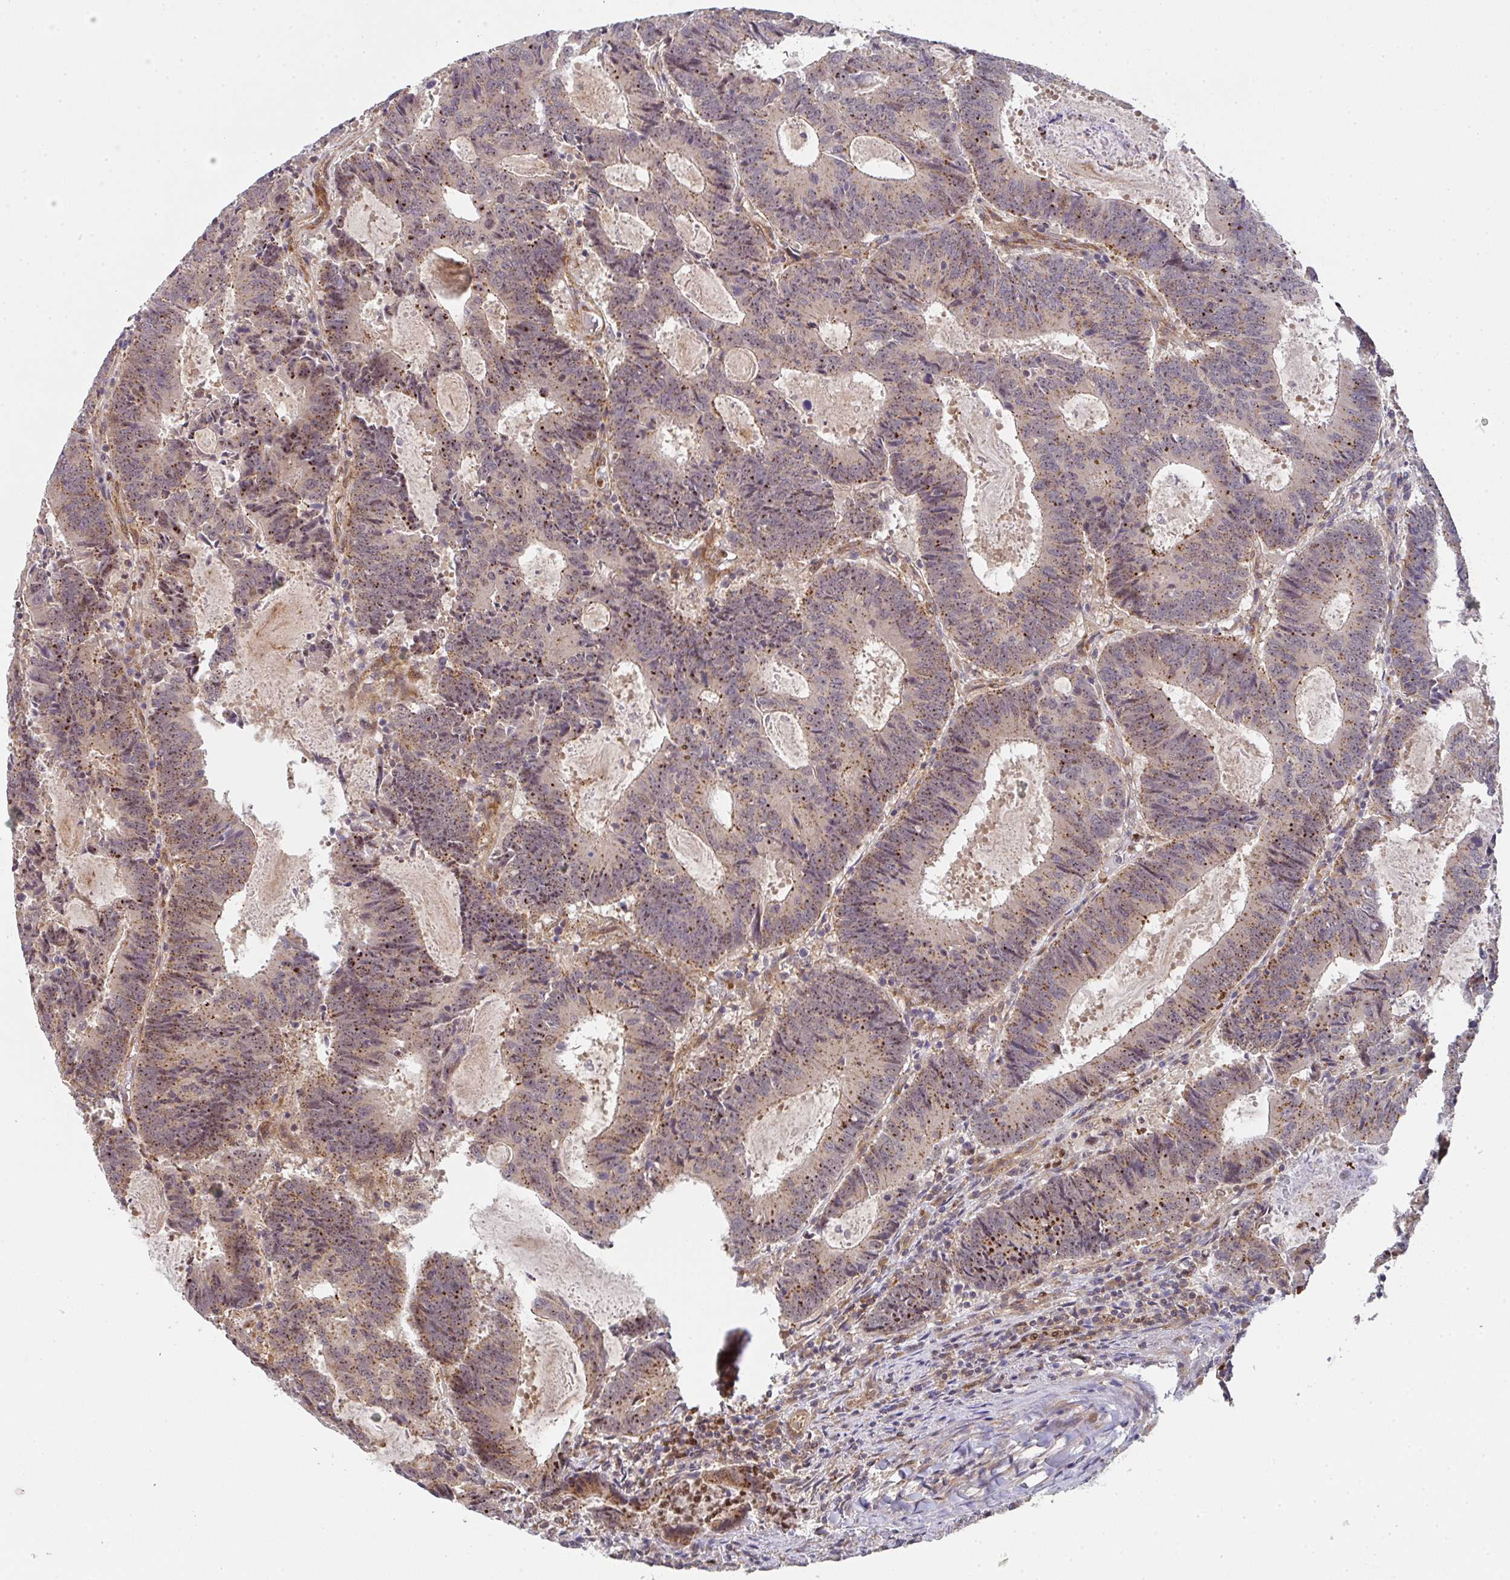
{"staining": {"intensity": "moderate", "quantity": "25%-75%", "location": "cytoplasmic/membranous"}, "tissue": "colorectal cancer", "cell_type": "Tumor cells", "image_type": "cancer", "snomed": [{"axis": "morphology", "description": "Adenocarcinoma, NOS"}, {"axis": "topography", "description": "Colon"}], "caption": "Tumor cells display medium levels of moderate cytoplasmic/membranous positivity in approximately 25%-75% of cells in human colorectal cancer.", "gene": "SIMC1", "patient": {"sex": "male", "age": 67}}